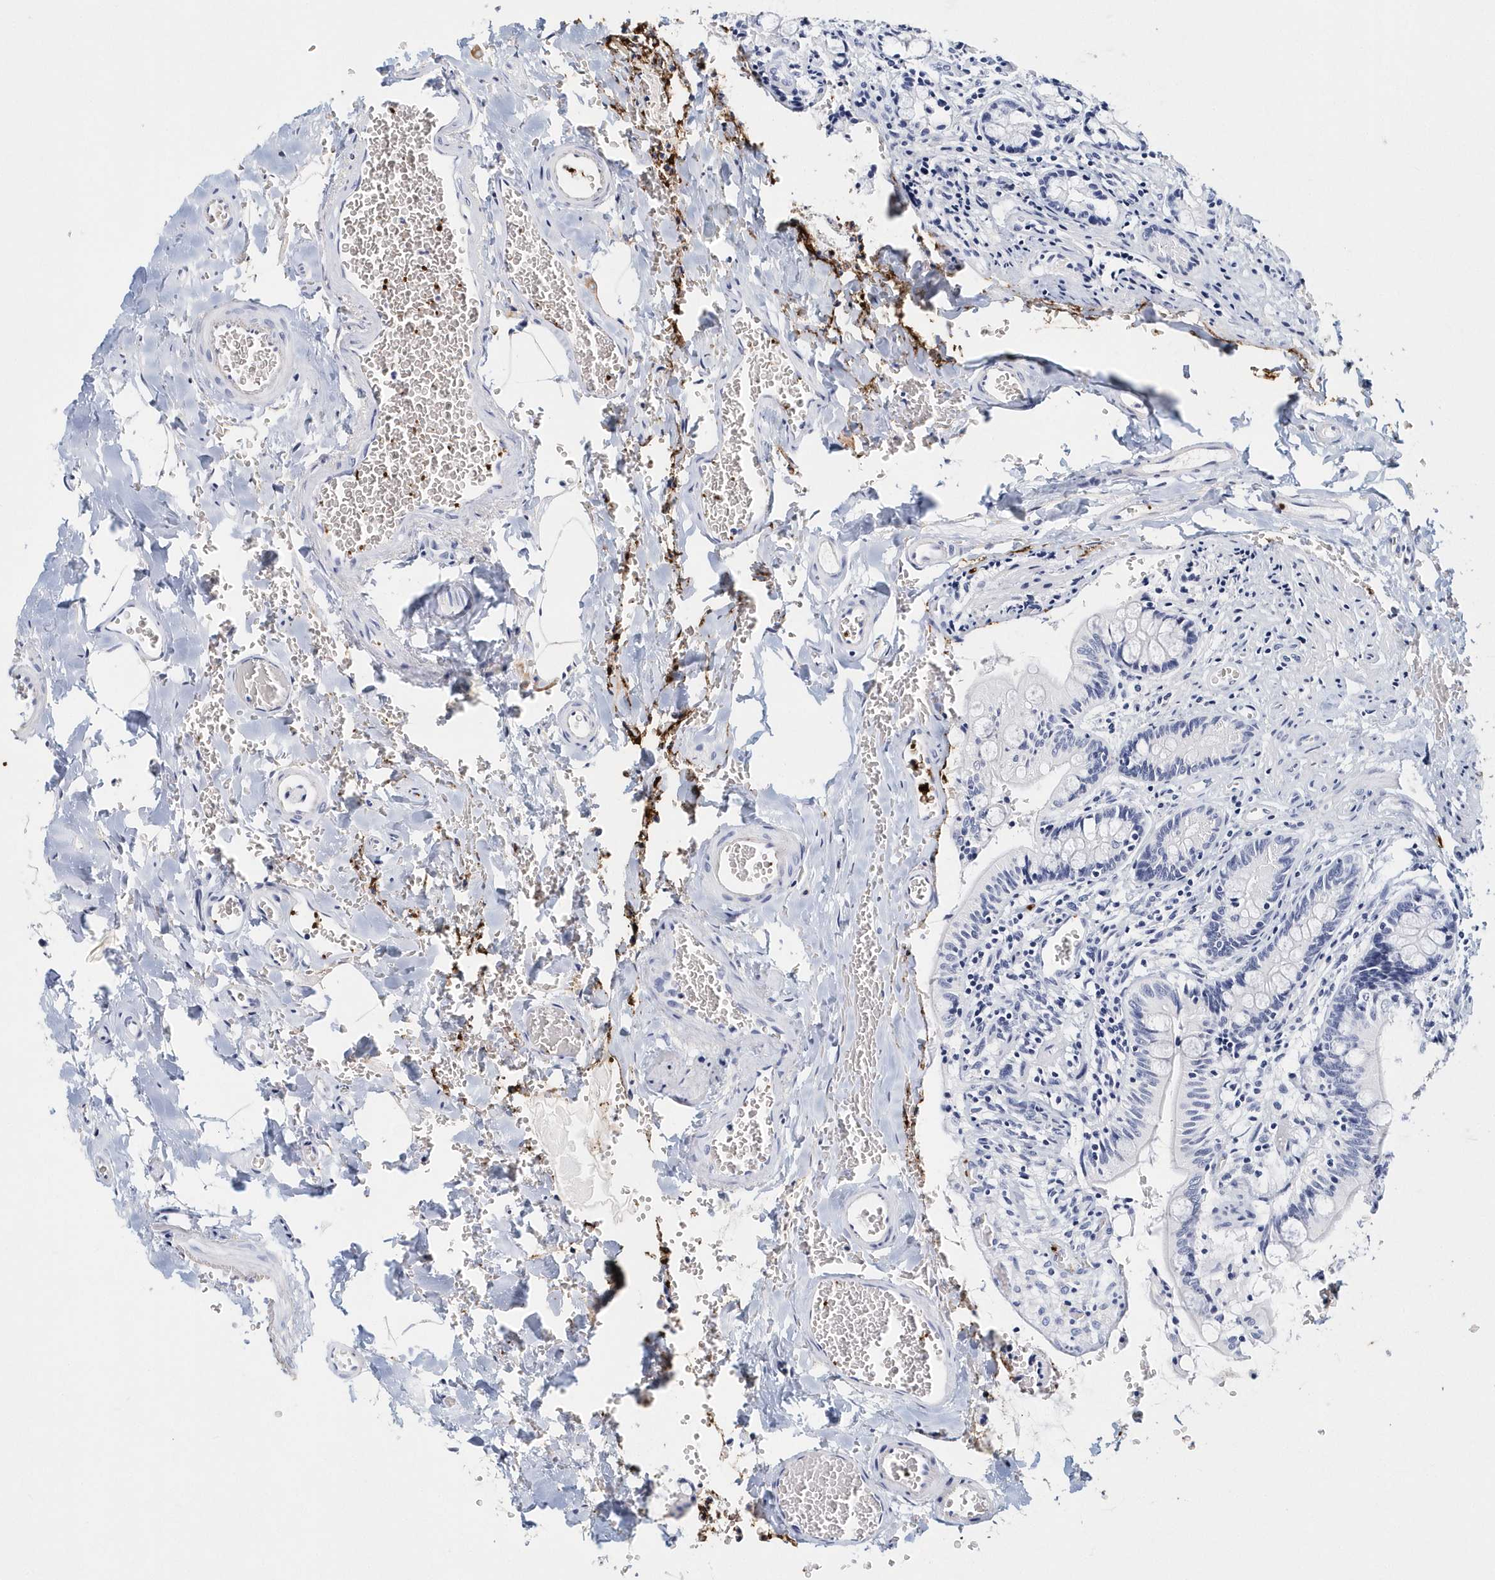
{"staining": {"intensity": "negative", "quantity": "none", "location": "none"}, "tissue": "small intestine", "cell_type": "Glandular cells", "image_type": "normal", "snomed": [{"axis": "morphology", "description": "Normal tissue, NOS"}, {"axis": "topography", "description": "Small intestine"}], "caption": "Small intestine was stained to show a protein in brown. There is no significant expression in glandular cells.", "gene": "ITGA2B", "patient": {"sex": "male", "age": 52}}